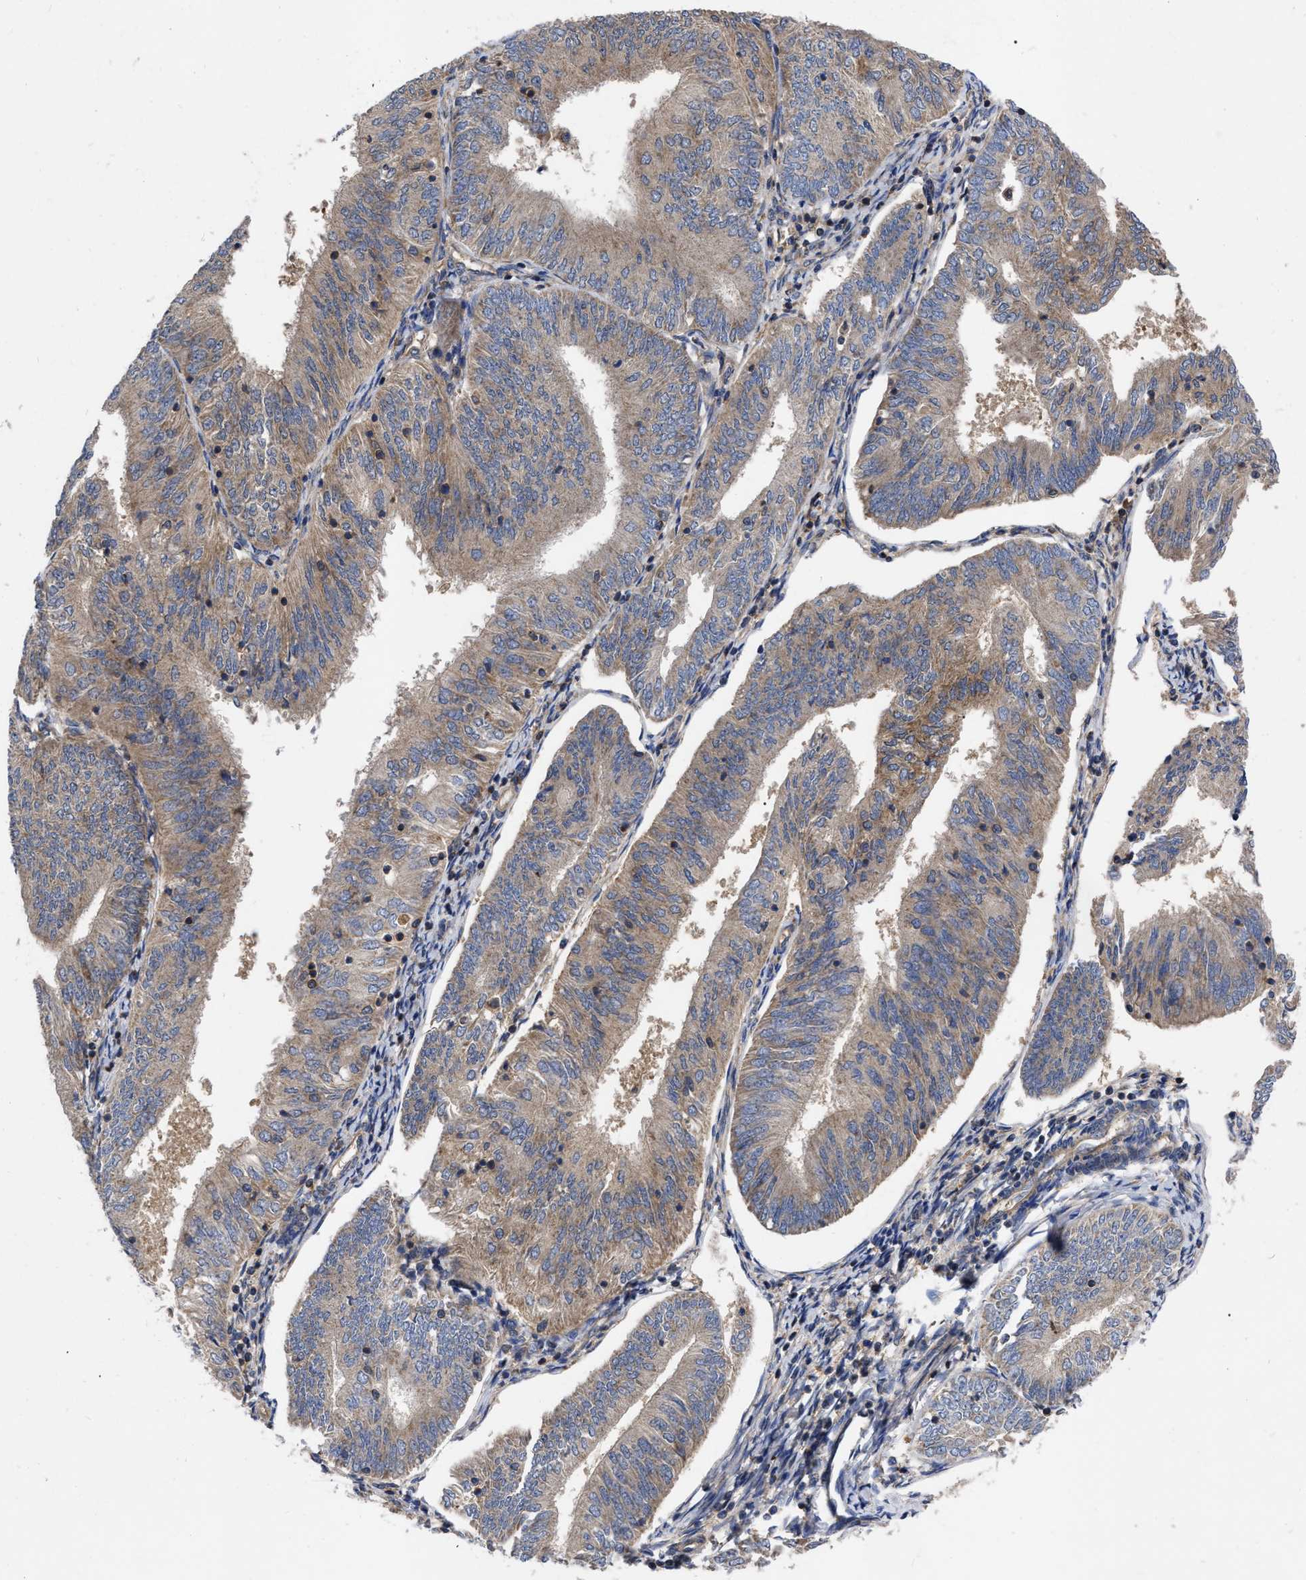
{"staining": {"intensity": "moderate", "quantity": ">75%", "location": "cytoplasmic/membranous"}, "tissue": "endometrial cancer", "cell_type": "Tumor cells", "image_type": "cancer", "snomed": [{"axis": "morphology", "description": "Adenocarcinoma, NOS"}, {"axis": "topography", "description": "Endometrium"}], "caption": "DAB (3,3'-diaminobenzidine) immunohistochemical staining of endometrial cancer (adenocarcinoma) shows moderate cytoplasmic/membranous protein expression in approximately >75% of tumor cells.", "gene": "CDKN2C", "patient": {"sex": "female", "age": 58}}